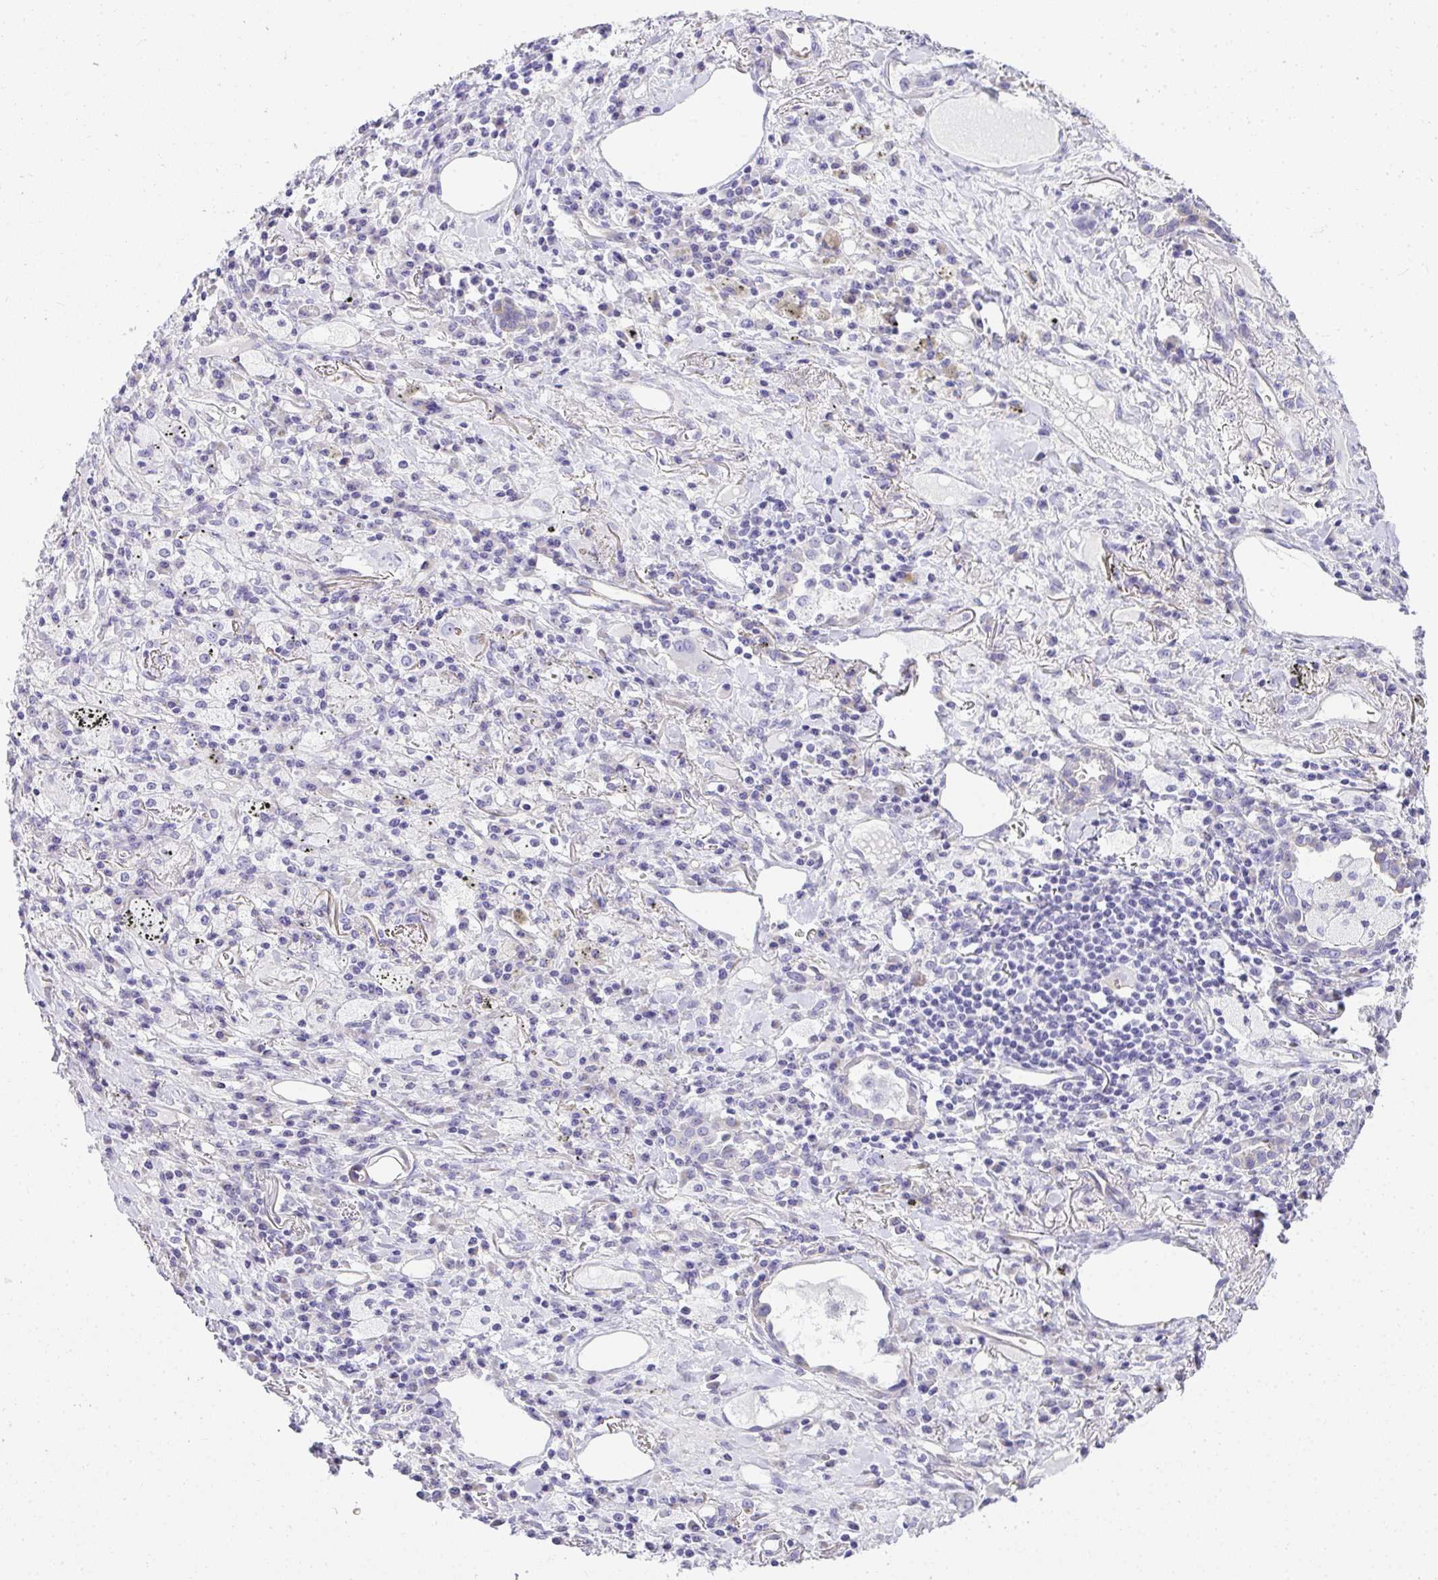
{"staining": {"intensity": "negative", "quantity": "none", "location": "none"}, "tissue": "lung cancer", "cell_type": "Tumor cells", "image_type": "cancer", "snomed": [{"axis": "morphology", "description": "Squamous cell carcinoma, NOS"}, {"axis": "topography", "description": "Lung"}], "caption": "Lung cancer (squamous cell carcinoma) stained for a protein using immunohistochemistry shows no staining tumor cells.", "gene": "PLPPR3", "patient": {"sex": "male", "age": 74}}